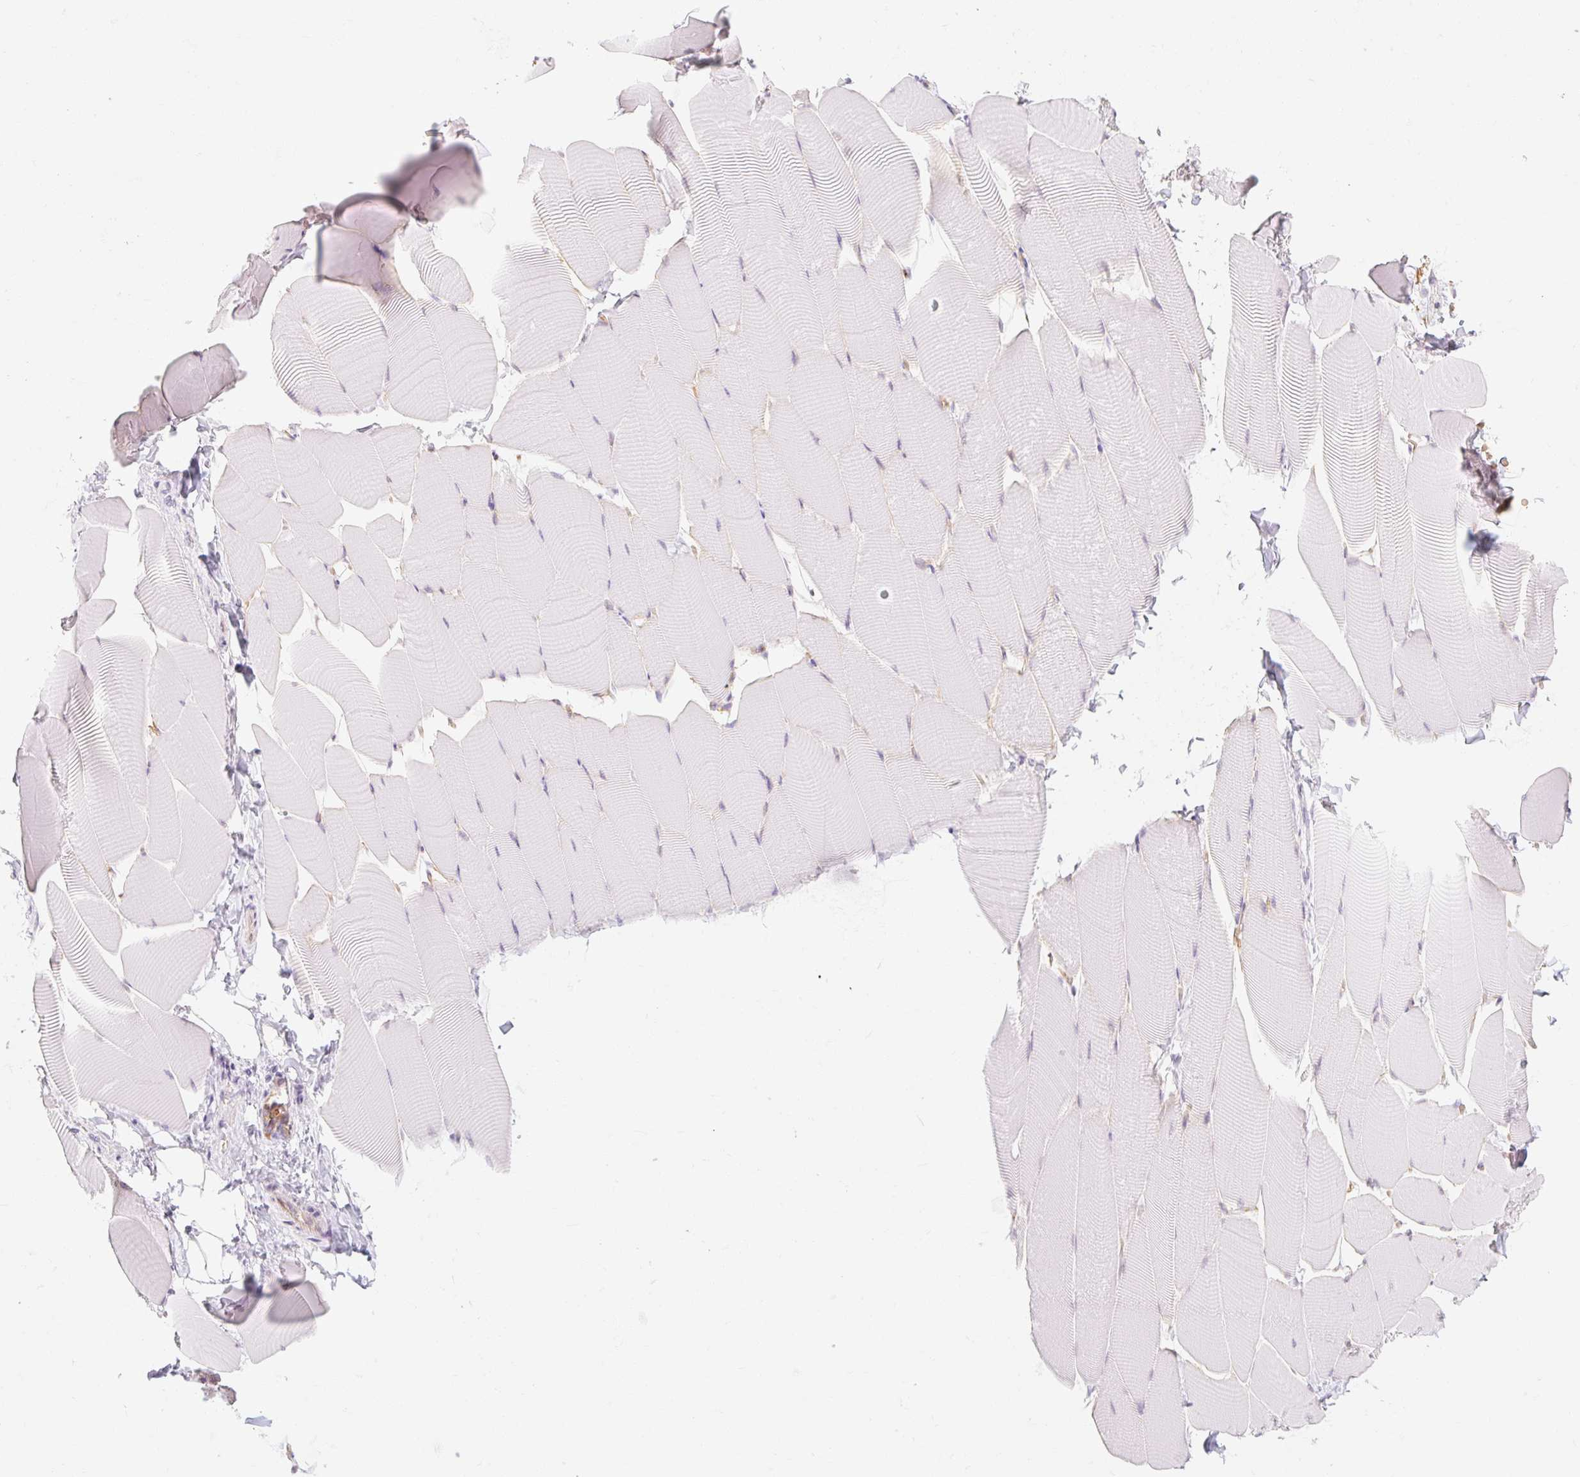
{"staining": {"intensity": "negative", "quantity": "none", "location": "none"}, "tissue": "skeletal muscle", "cell_type": "Myocytes", "image_type": "normal", "snomed": [{"axis": "morphology", "description": "Normal tissue, NOS"}, {"axis": "topography", "description": "Skeletal muscle"}], "caption": "Unremarkable skeletal muscle was stained to show a protein in brown. There is no significant expression in myocytes. (DAB (3,3'-diaminobenzidine) IHC visualized using brightfield microscopy, high magnification).", "gene": "TAF1L", "patient": {"sex": "male", "age": 25}}